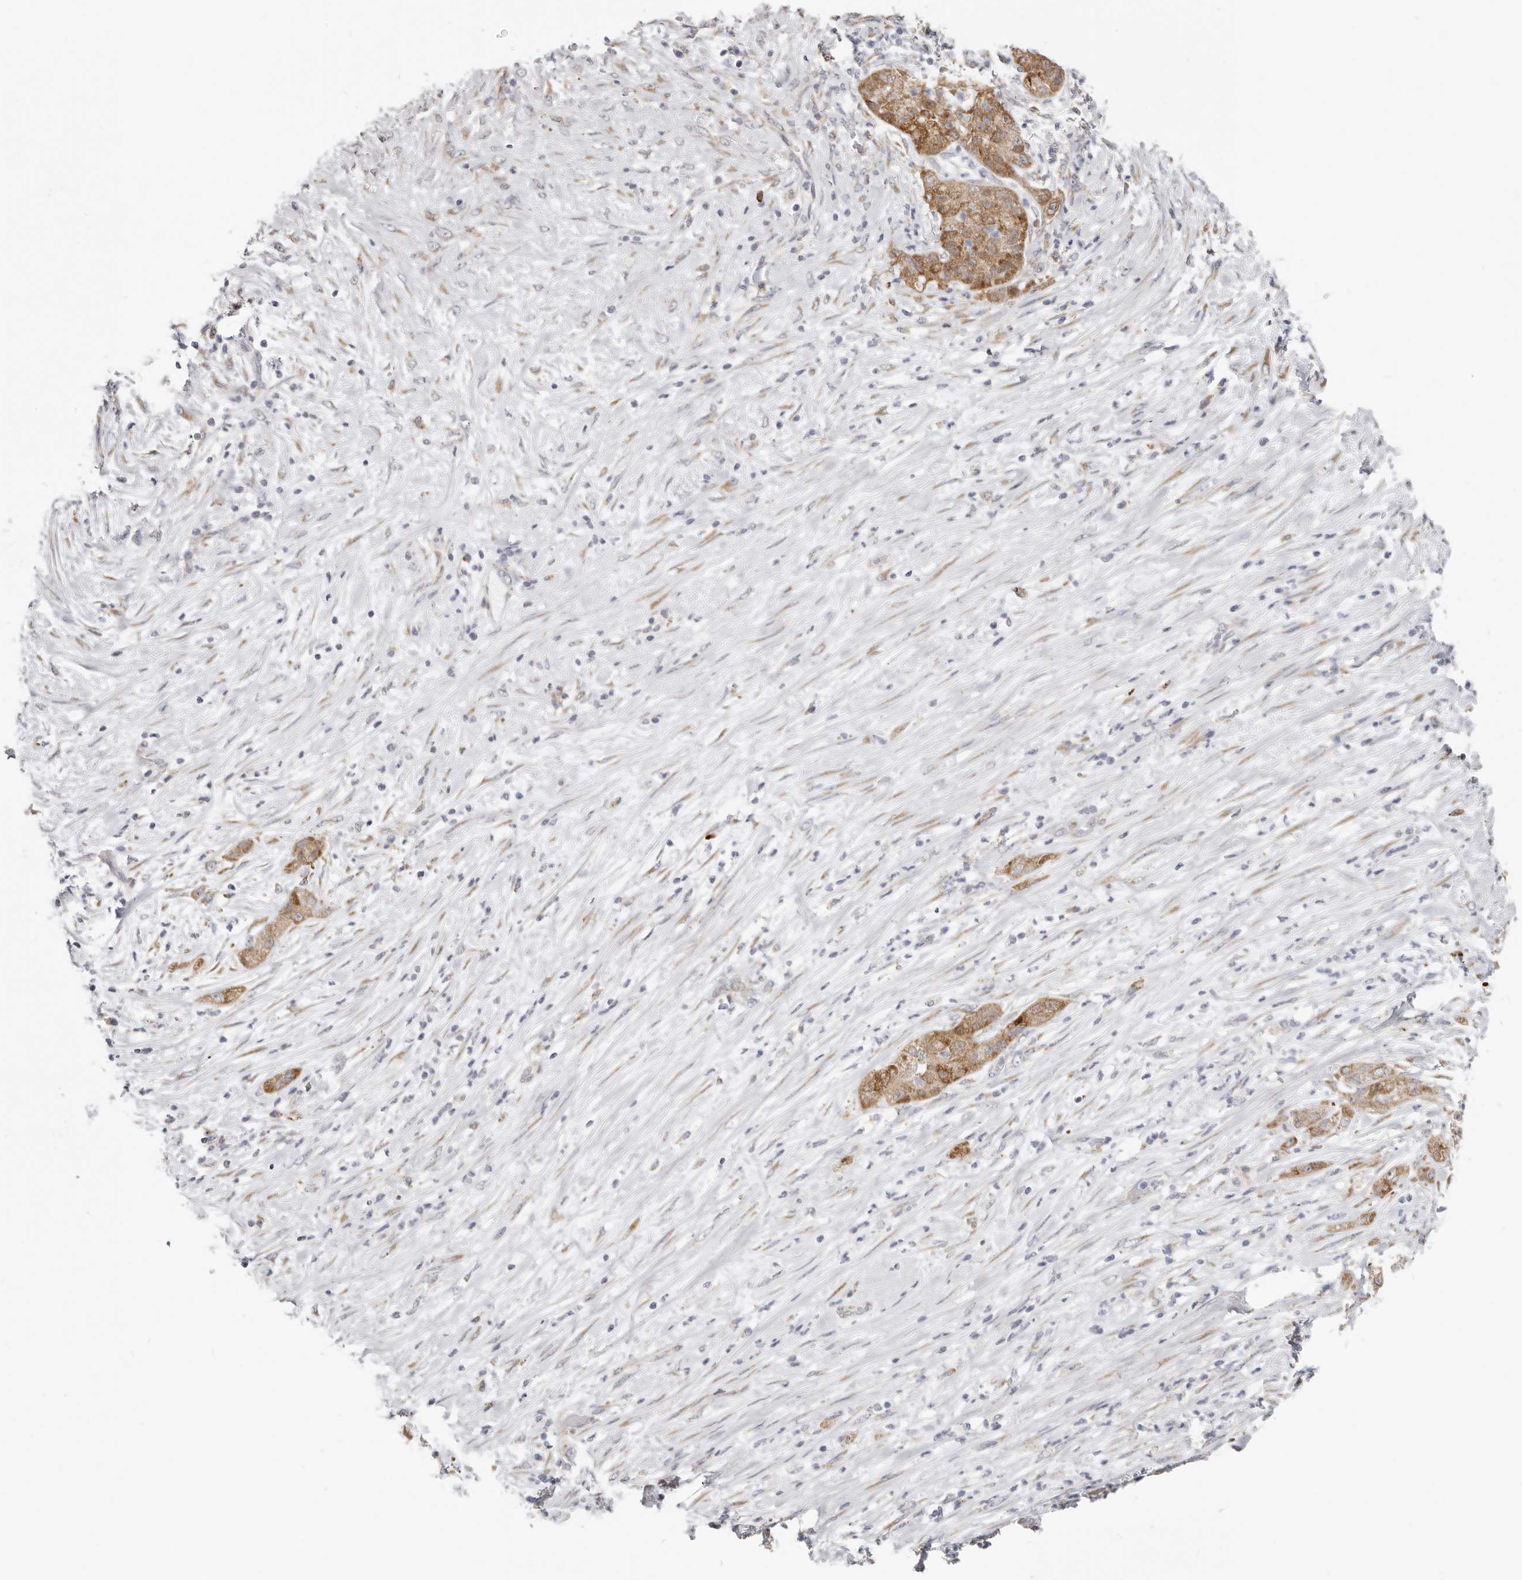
{"staining": {"intensity": "moderate", "quantity": ">75%", "location": "cytoplasmic/membranous"}, "tissue": "pancreatic cancer", "cell_type": "Tumor cells", "image_type": "cancer", "snomed": [{"axis": "morphology", "description": "Adenocarcinoma, NOS"}, {"axis": "topography", "description": "Pancreas"}], "caption": "Immunohistochemistry (IHC) photomicrograph of pancreatic cancer (adenocarcinoma) stained for a protein (brown), which exhibits medium levels of moderate cytoplasmic/membranous positivity in about >75% of tumor cells.", "gene": "IL32", "patient": {"sex": "female", "age": 78}}